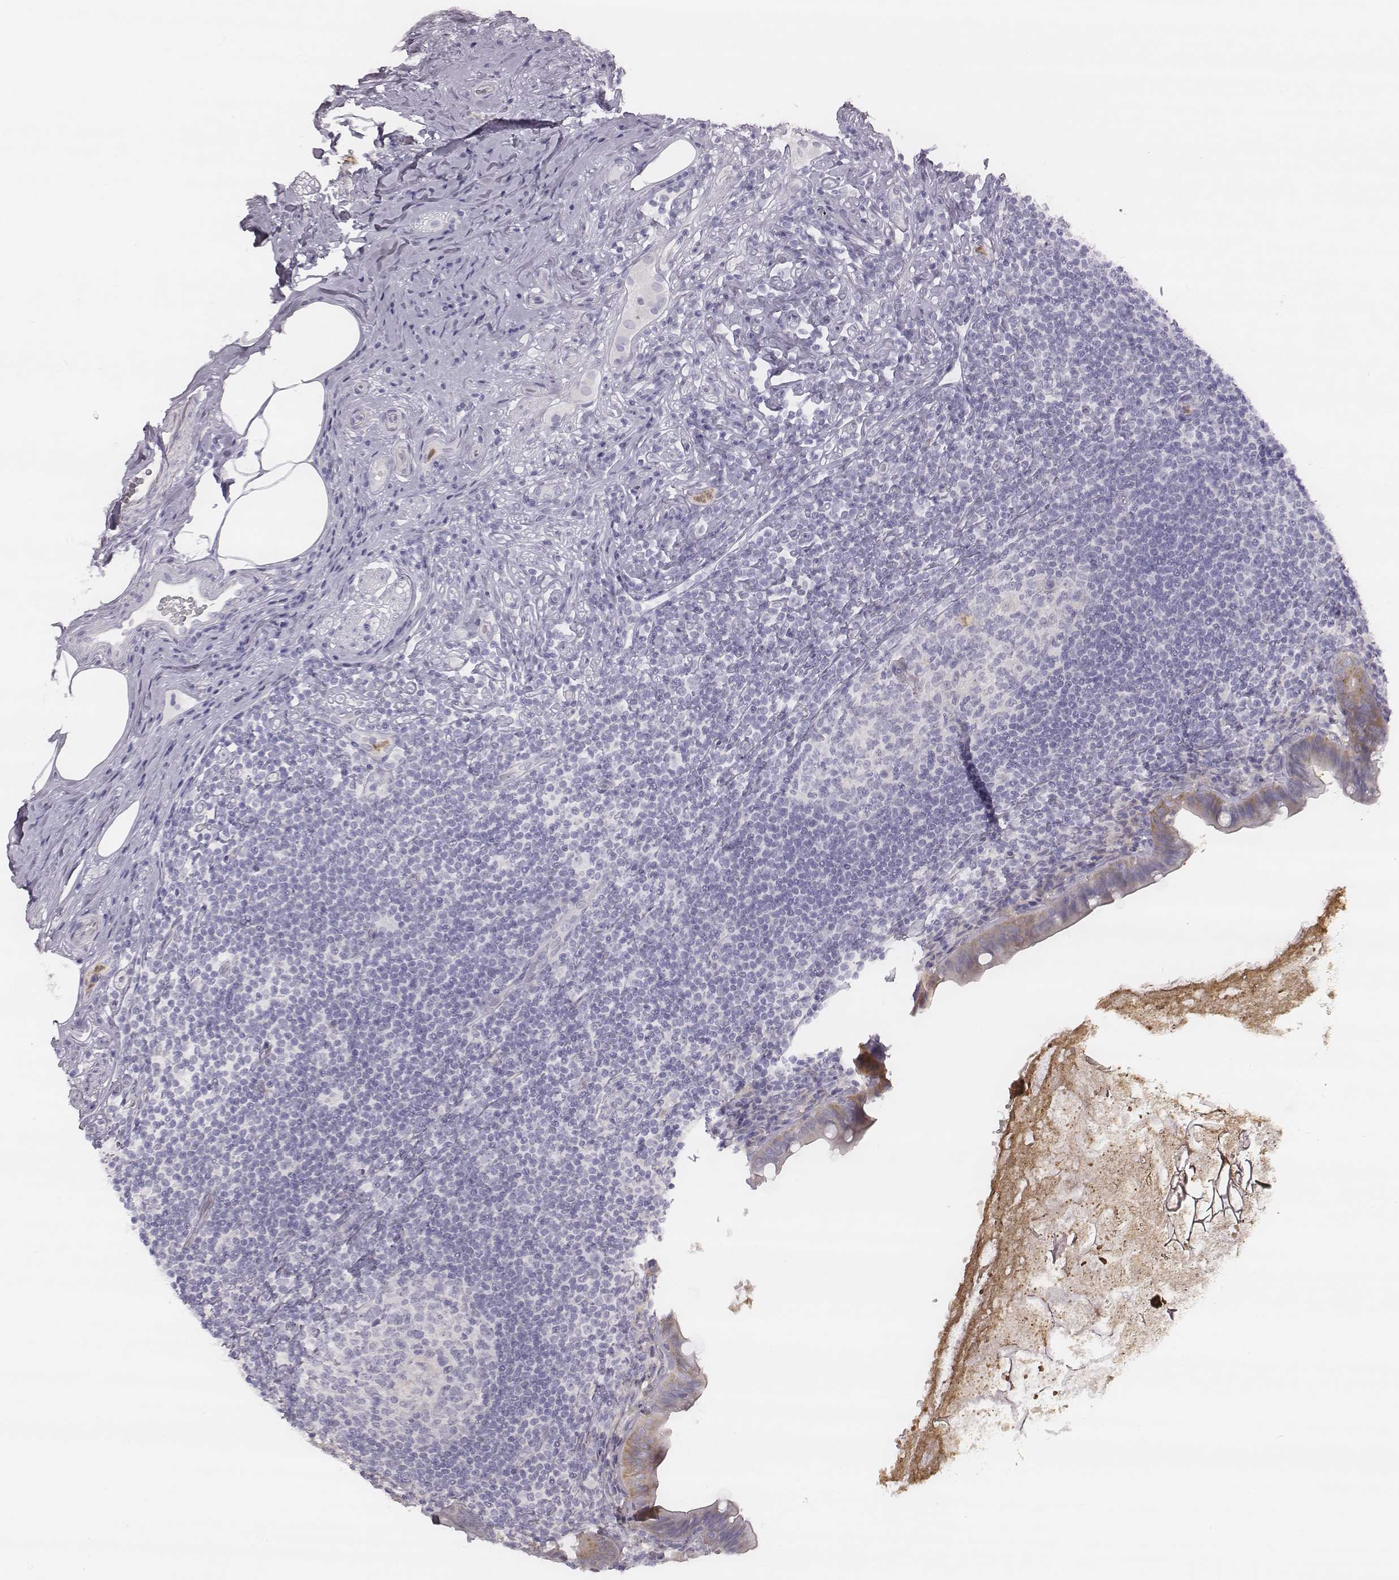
{"staining": {"intensity": "weak", "quantity": ">75%", "location": "cytoplasmic/membranous"}, "tissue": "appendix", "cell_type": "Glandular cells", "image_type": "normal", "snomed": [{"axis": "morphology", "description": "Normal tissue, NOS"}, {"axis": "topography", "description": "Appendix"}], "caption": "DAB immunohistochemical staining of benign appendix shows weak cytoplasmic/membranous protein positivity in about >75% of glandular cells.", "gene": "KCNJ12", "patient": {"sex": "male", "age": 47}}